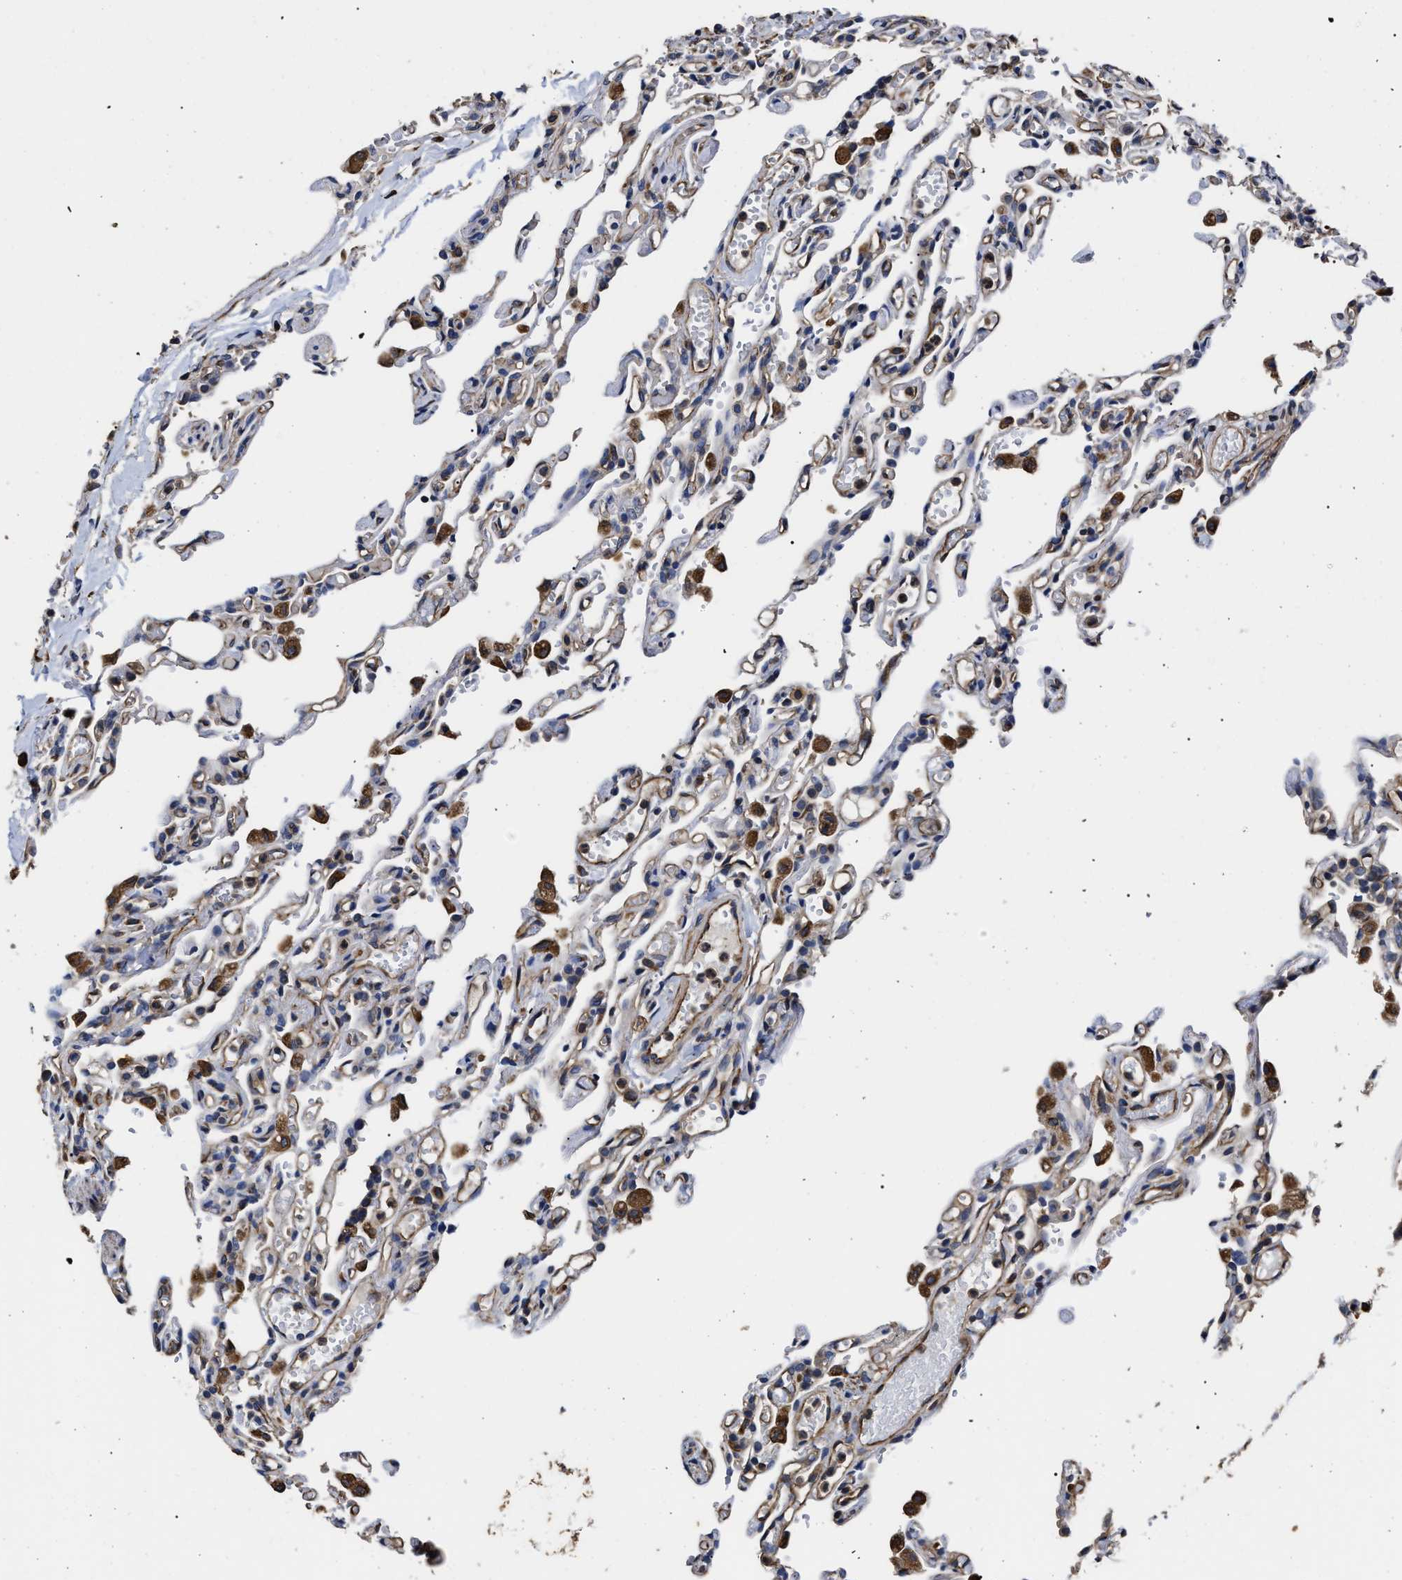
{"staining": {"intensity": "moderate", "quantity": "<25%", "location": "cytoplasmic/membranous"}, "tissue": "lung", "cell_type": "Alveolar cells", "image_type": "normal", "snomed": [{"axis": "morphology", "description": "Normal tissue, NOS"}, {"axis": "topography", "description": "Lung"}], "caption": "Moderate cytoplasmic/membranous staining for a protein is identified in approximately <25% of alveolar cells of unremarkable lung using immunohistochemistry.", "gene": "TSPAN33", "patient": {"sex": "male", "age": 21}}